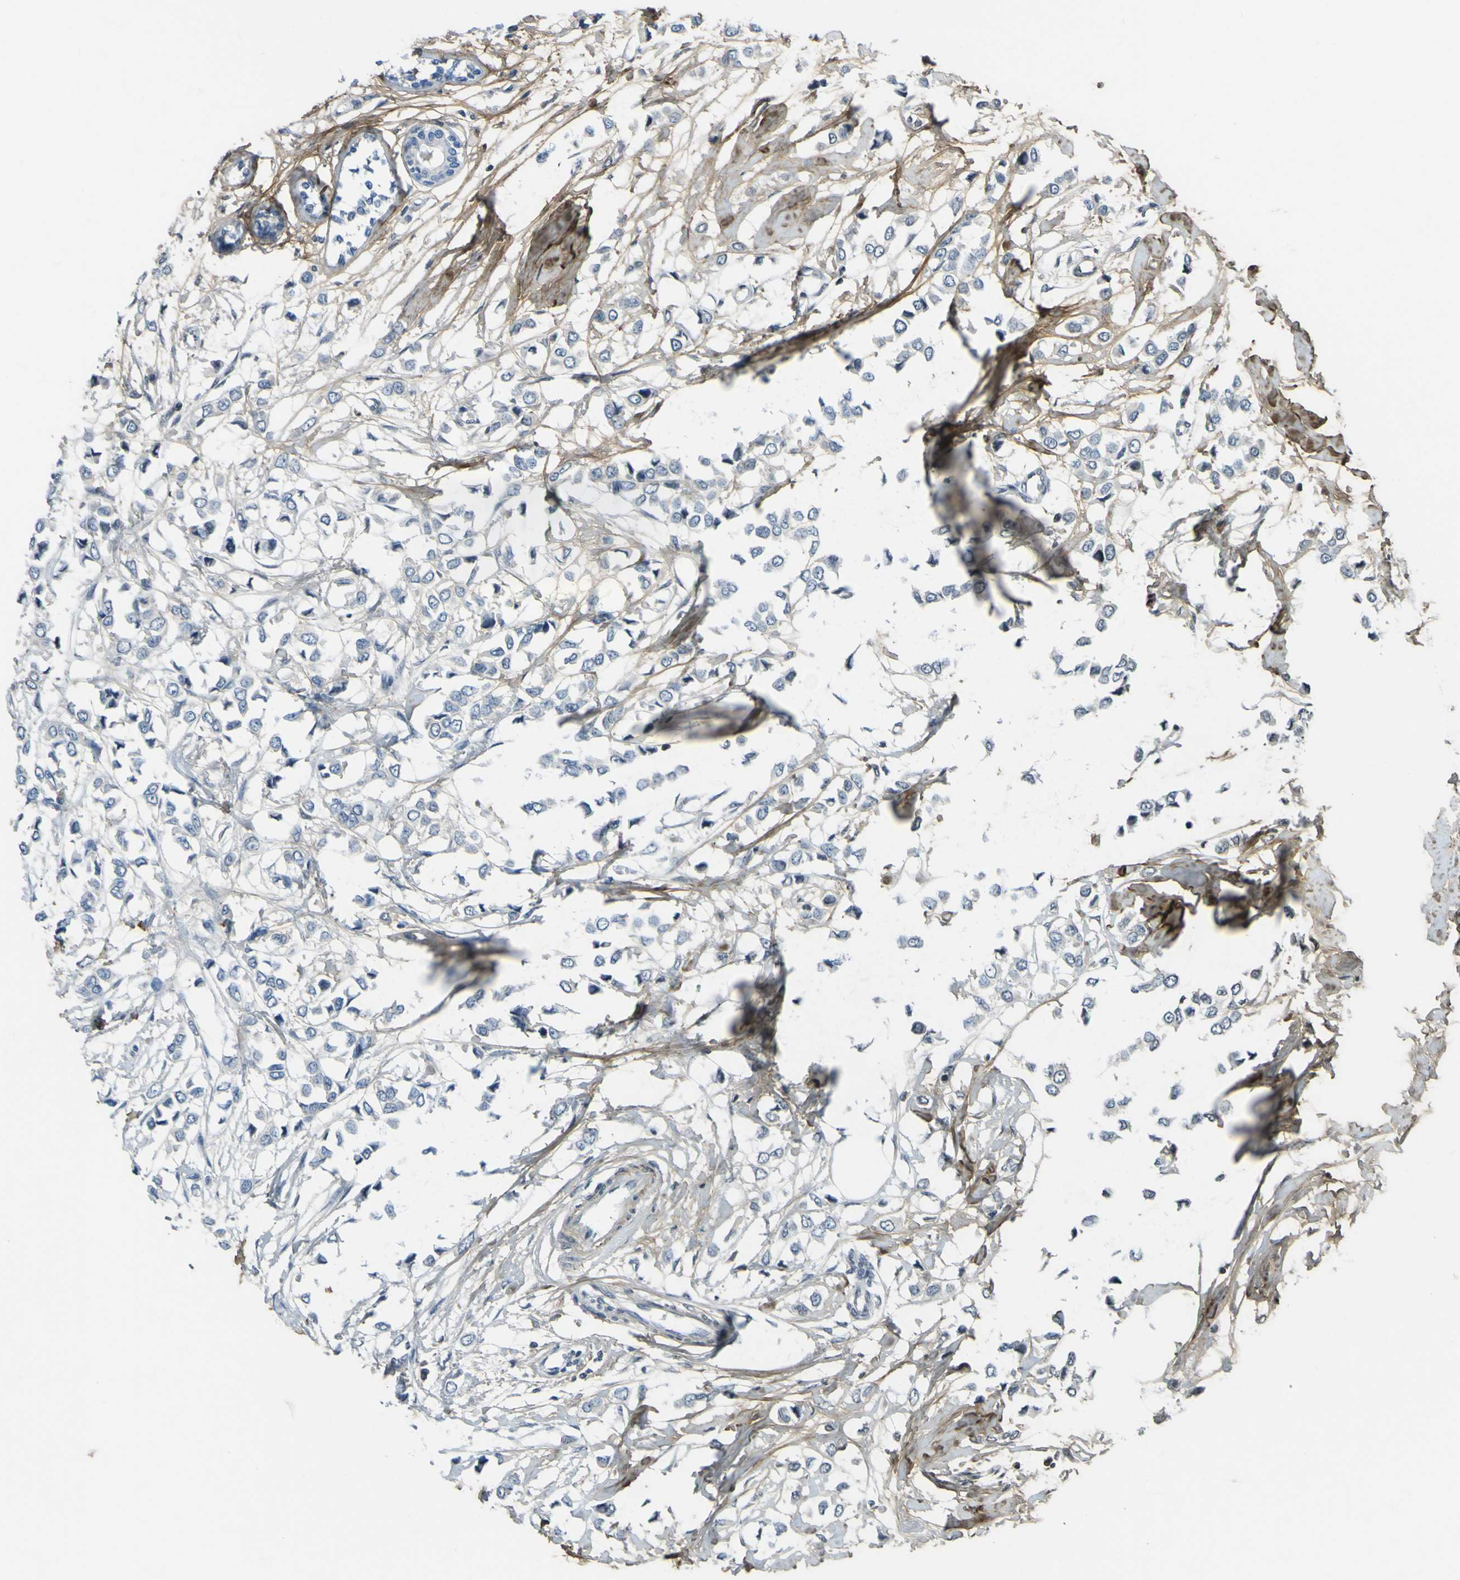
{"staining": {"intensity": "negative", "quantity": "none", "location": "none"}, "tissue": "breast cancer", "cell_type": "Tumor cells", "image_type": "cancer", "snomed": [{"axis": "morphology", "description": "Lobular carcinoma"}, {"axis": "topography", "description": "Breast"}], "caption": "This is a histopathology image of IHC staining of lobular carcinoma (breast), which shows no positivity in tumor cells. Nuclei are stained in blue.", "gene": "OGN", "patient": {"sex": "female", "age": 51}}